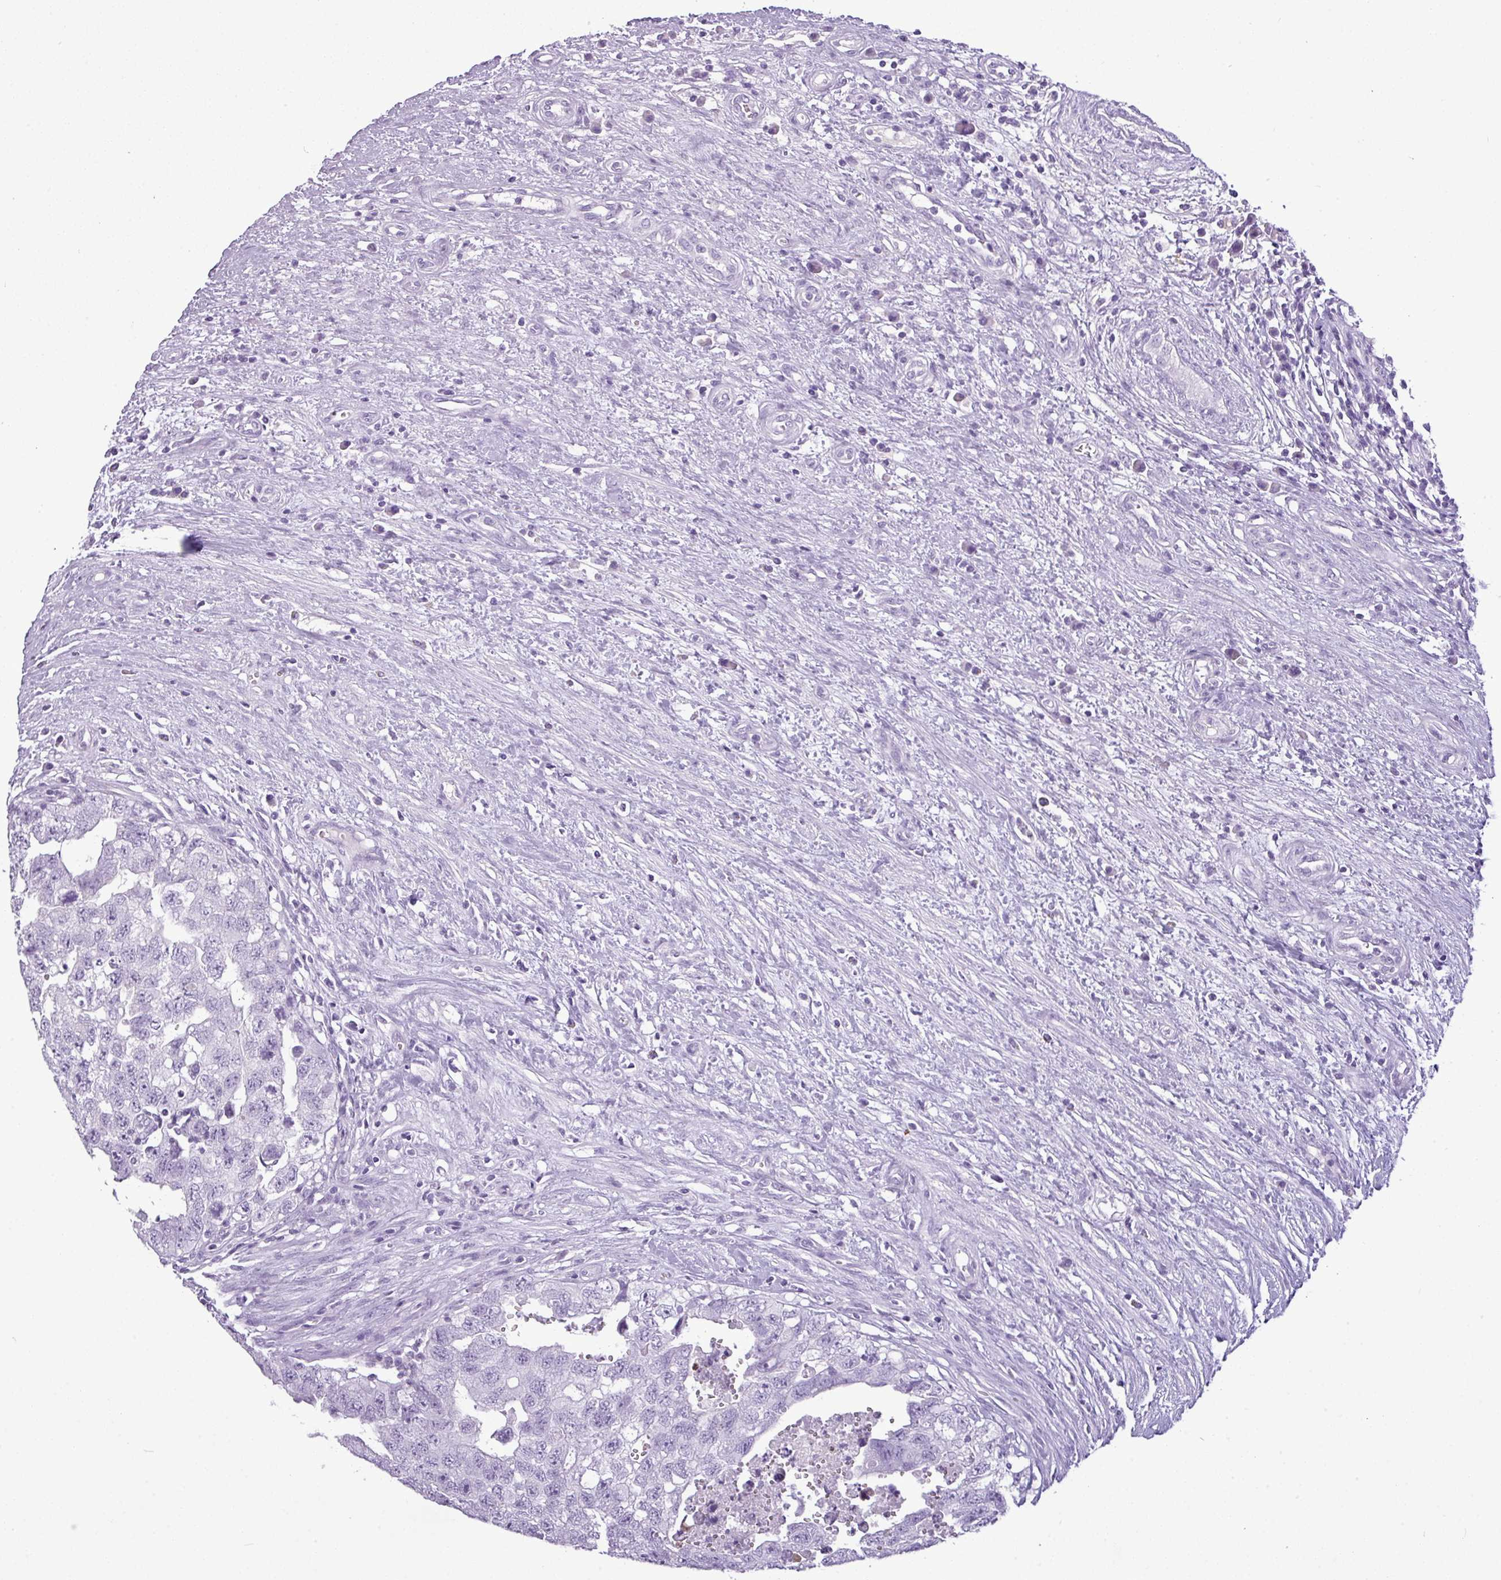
{"staining": {"intensity": "negative", "quantity": "none", "location": "none"}, "tissue": "testis cancer", "cell_type": "Tumor cells", "image_type": "cancer", "snomed": [{"axis": "morphology", "description": "Seminoma, NOS"}, {"axis": "morphology", "description": "Carcinoma, Embryonal, NOS"}, {"axis": "topography", "description": "Testis"}], "caption": "Immunohistochemistry (IHC) of human testis cancer displays no positivity in tumor cells.", "gene": "TMEM91", "patient": {"sex": "male", "age": 29}}